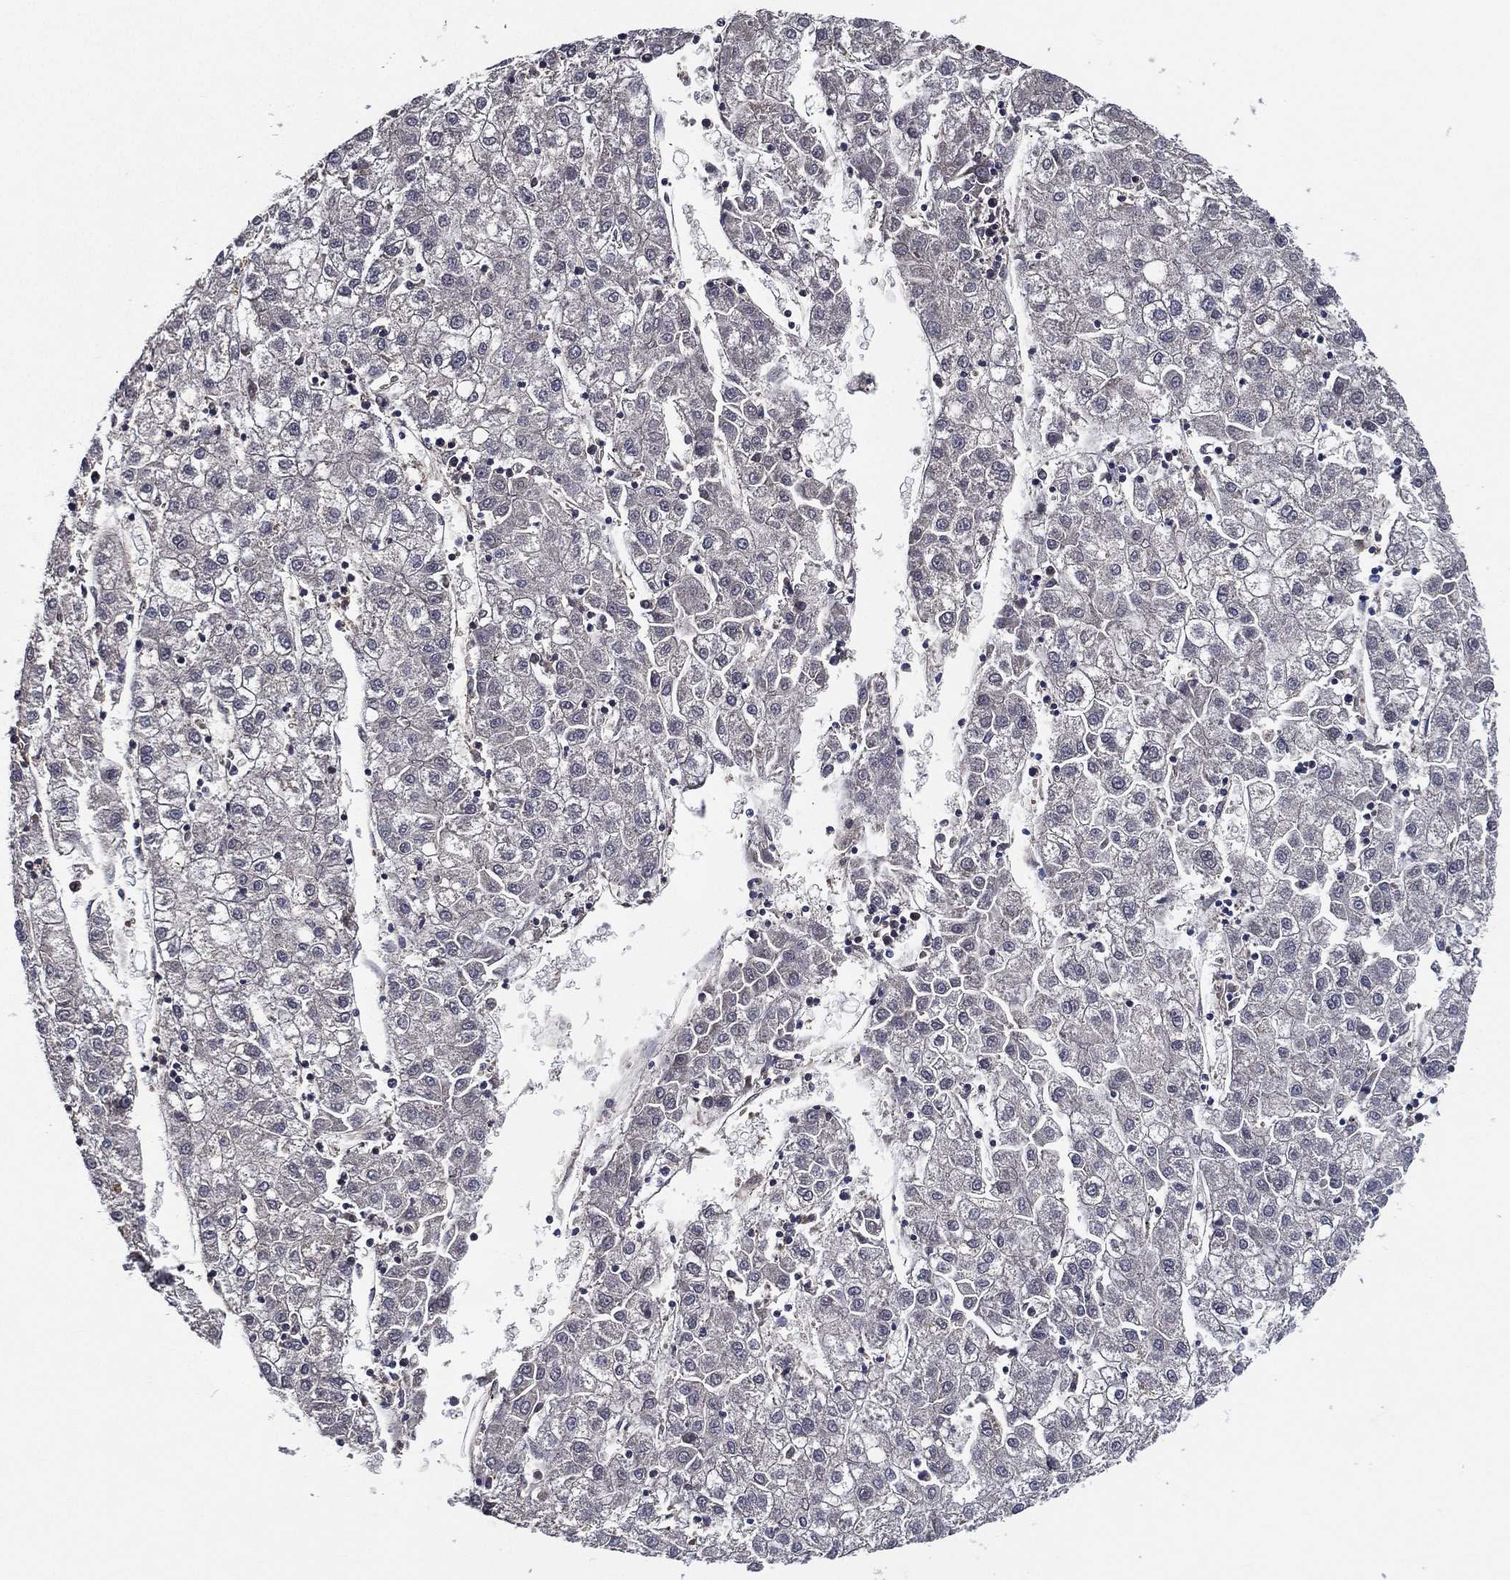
{"staining": {"intensity": "negative", "quantity": "none", "location": "none"}, "tissue": "liver cancer", "cell_type": "Tumor cells", "image_type": "cancer", "snomed": [{"axis": "morphology", "description": "Carcinoma, Hepatocellular, NOS"}, {"axis": "topography", "description": "Liver"}], "caption": "Immunohistochemistry (IHC) image of human liver cancer (hepatocellular carcinoma) stained for a protein (brown), which demonstrates no expression in tumor cells.", "gene": "TMPRSS11D", "patient": {"sex": "male", "age": 72}}